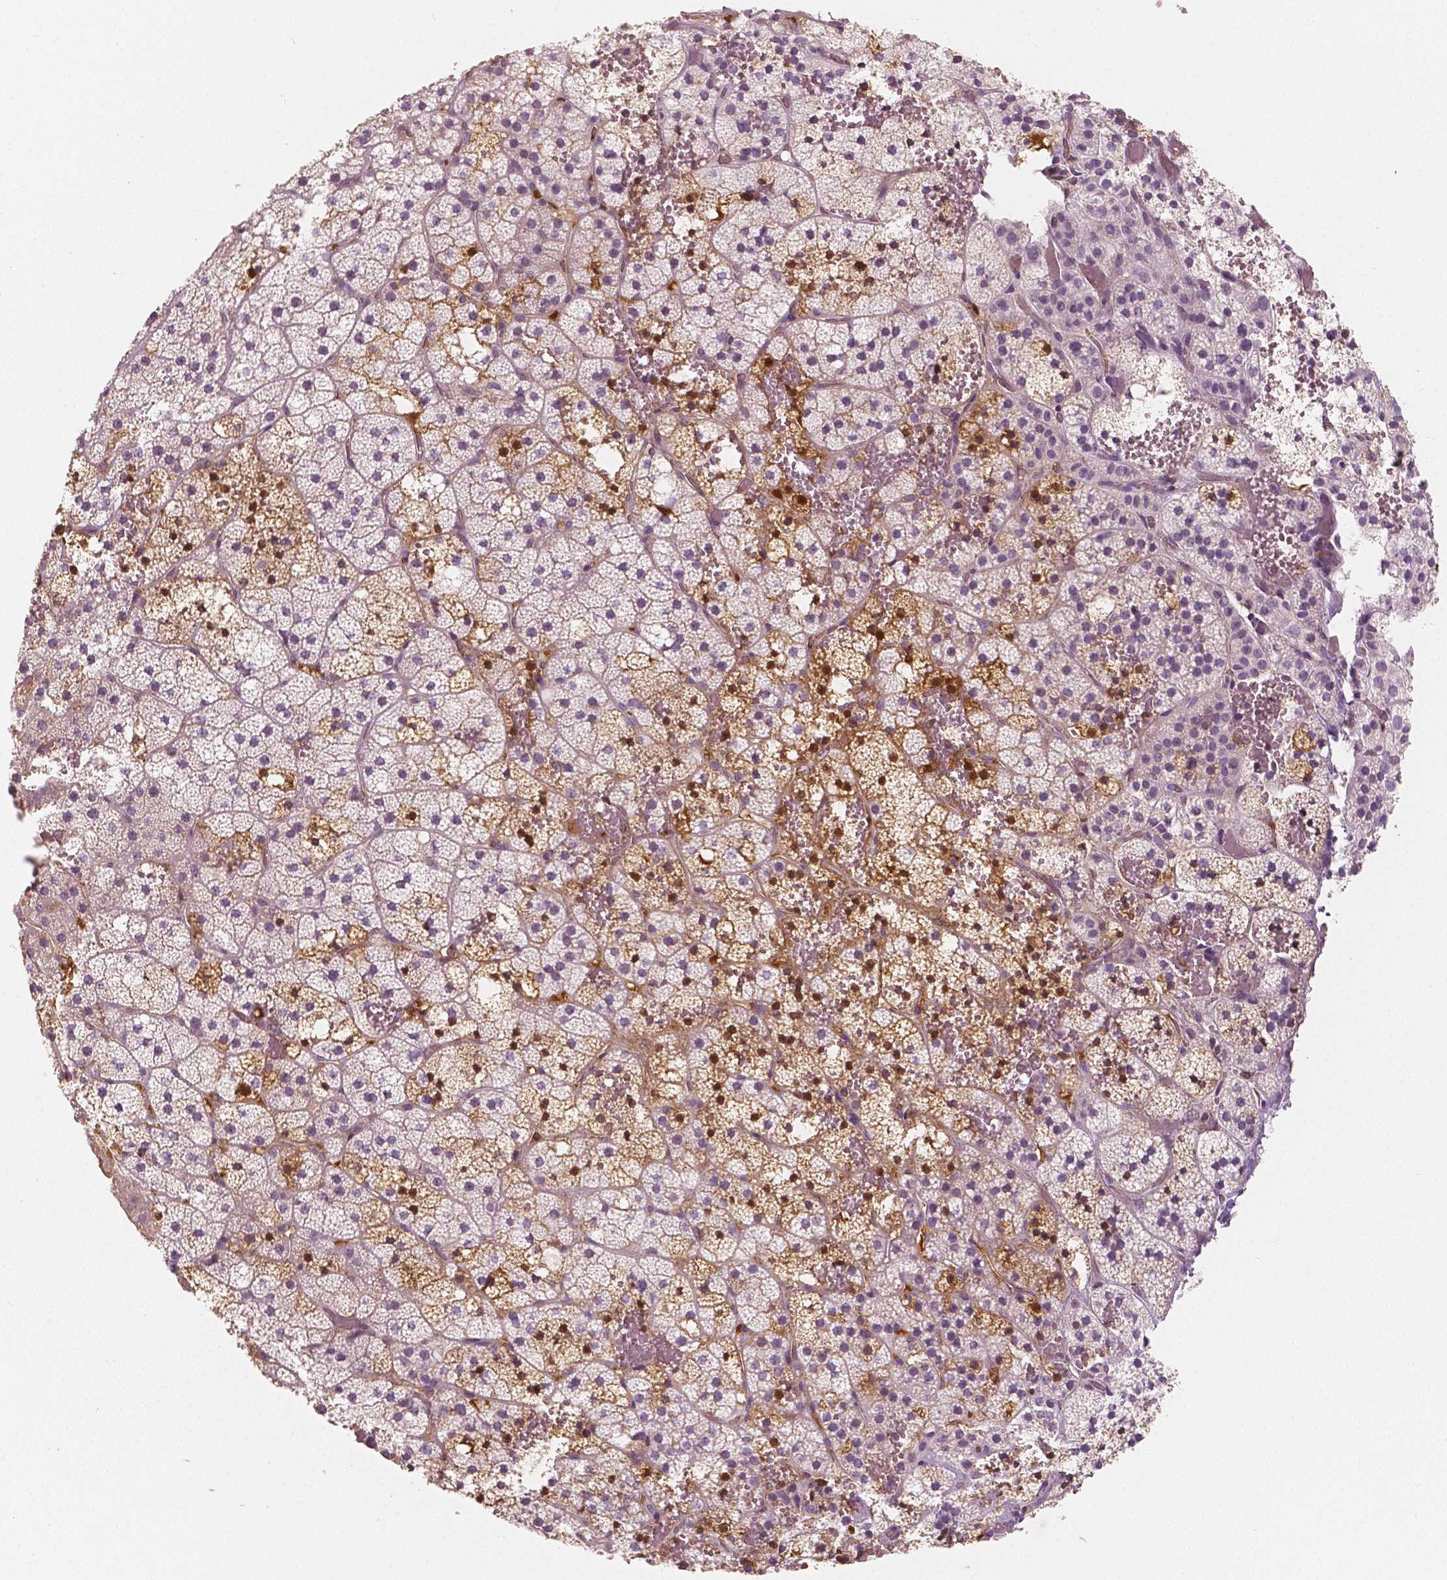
{"staining": {"intensity": "strong", "quantity": "<25%", "location": "cytoplasmic/membranous,nuclear"}, "tissue": "adrenal gland", "cell_type": "Glandular cells", "image_type": "normal", "snomed": [{"axis": "morphology", "description": "Normal tissue, NOS"}, {"axis": "topography", "description": "Adrenal gland"}], "caption": "DAB (3,3'-diaminobenzidine) immunohistochemical staining of benign human adrenal gland reveals strong cytoplasmic/membranous,nuclear protein expression in approximately <25% of glandular cells.", "gene": "APOA4", "patient": {"sex": "male", "age": 53}}